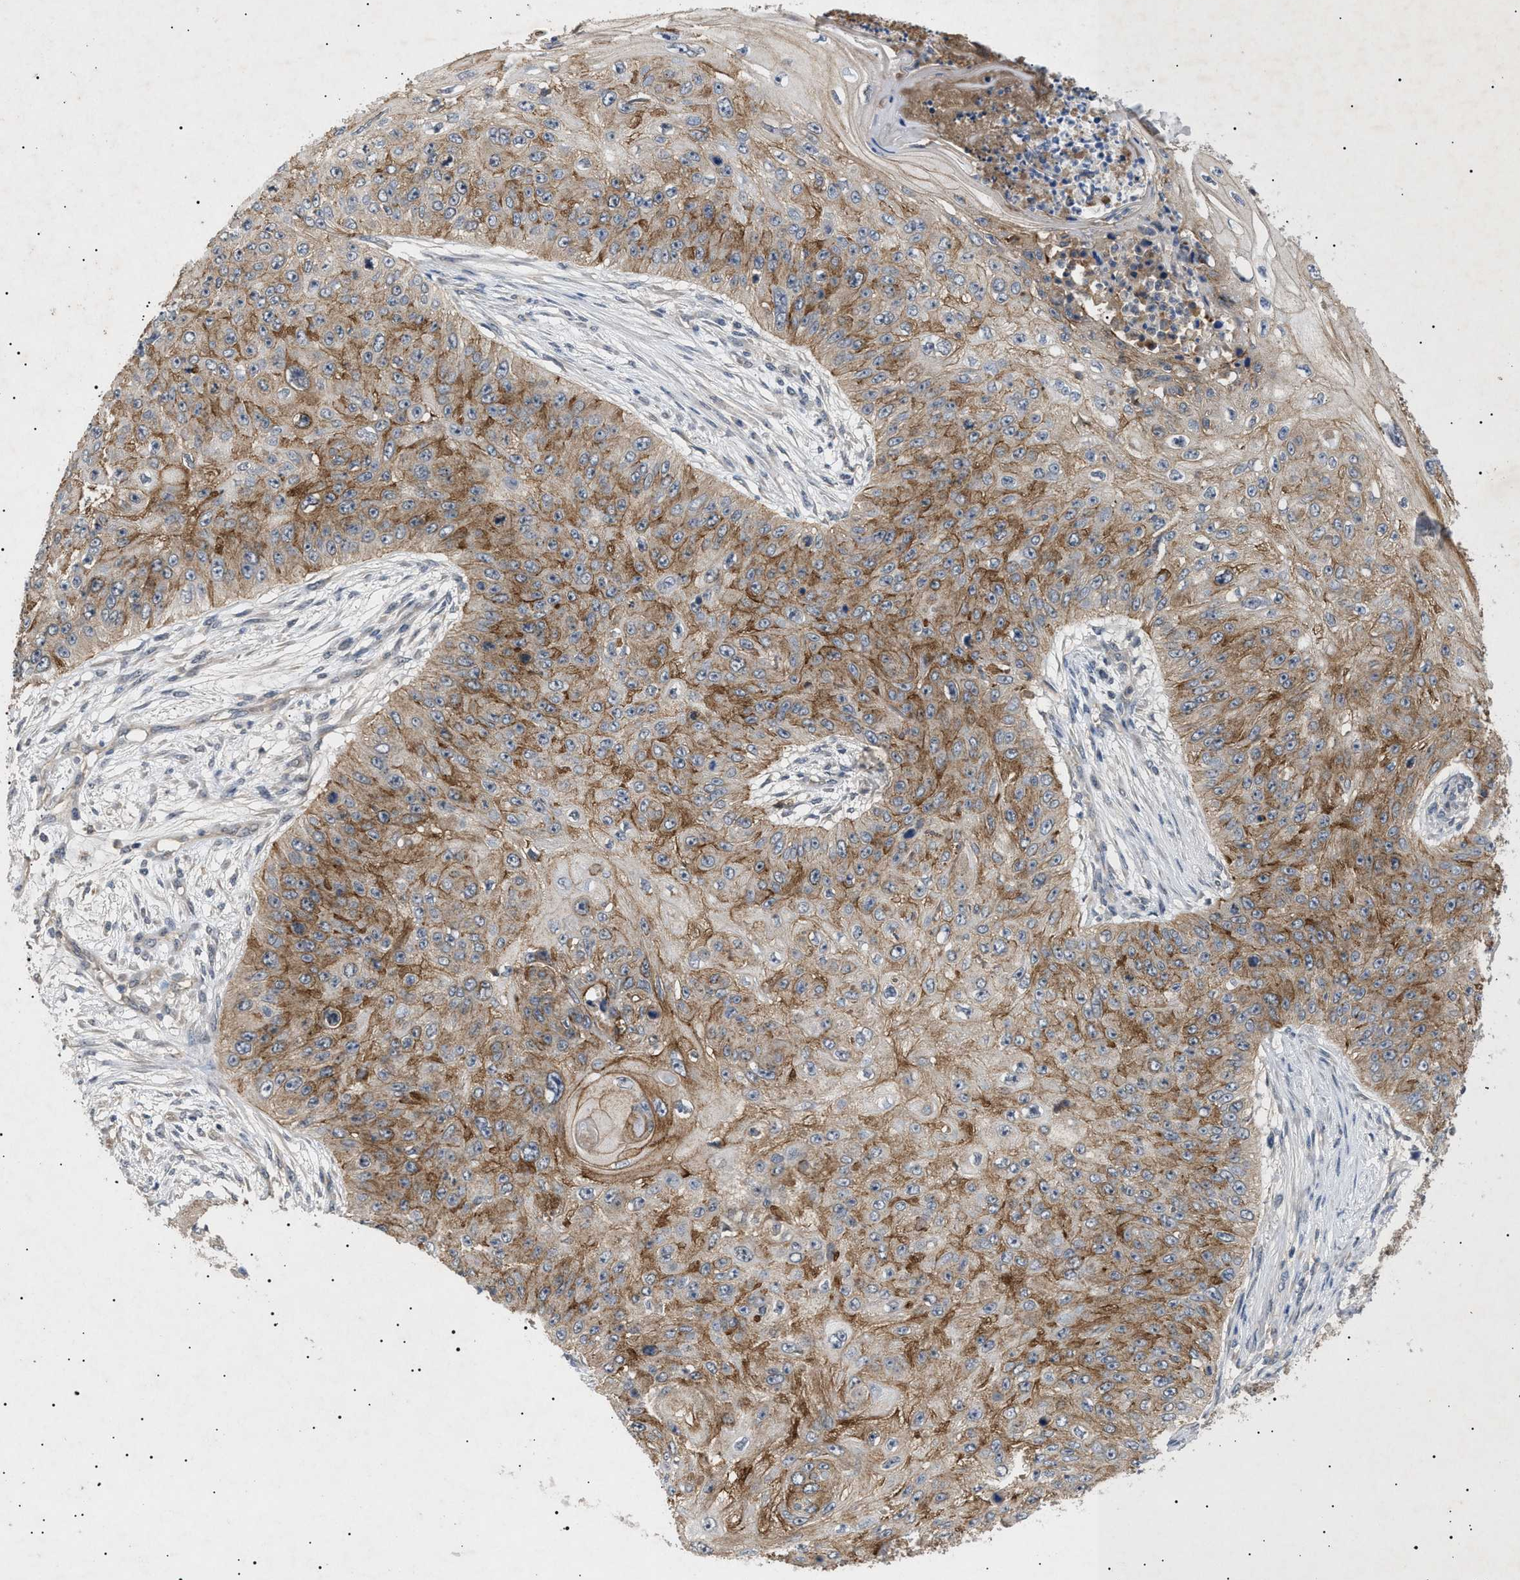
{"staining": {"intensity": "moderate", "quantity": ">75%", "location": "cytoplasmic/membranous"}, "tissue": "skin cancer", "cell_type": "Tumor cells", "image_type": "cancer", "snomed": [{"axis": "morphology", "description": "Squamous cell carcinoma, NOS"}, {"axis": "topography", "description": "Skin"}], "caption": "A photomicrograph of human skin cancer stained for a protein reveals moderate cytoplasmic/membranous brown staining in tumor cells.", "gene": "SIRT5", "patient": {"sex": "female", "age": 80}}